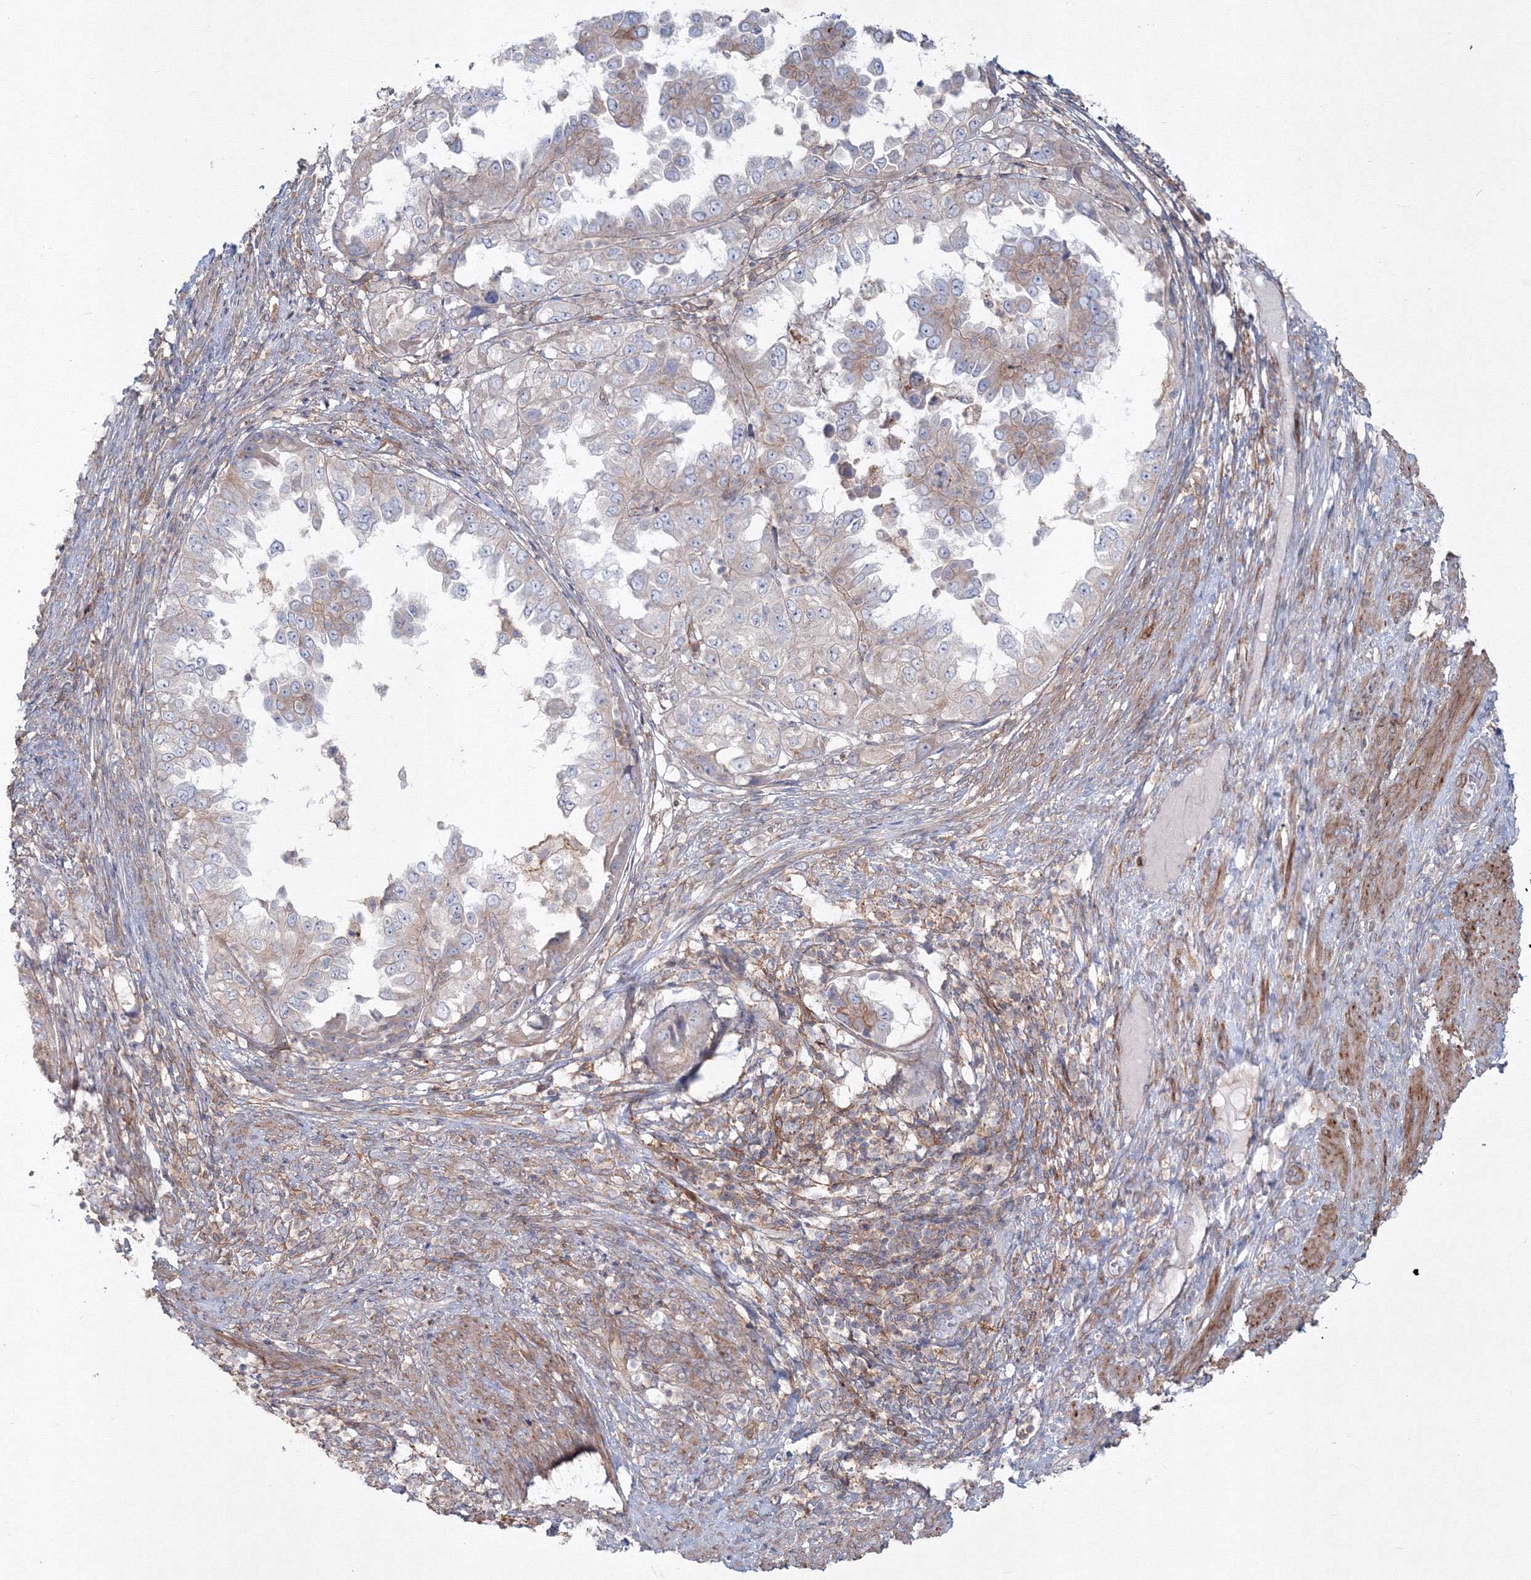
{"staining": {"intensity": "negative", "quantity": "none", "location": "none"}, "tissue": "endometrial cancer", "cell_type": "Tumor cells", "image_type": "cancer", "snomed": [{"axis": "morphology", "description": "Adenocarcinoma, NOS"}, {"axis": "topography", "description": "Endometrium"}], "caption": "The histopathology image shows no significant staining in tumor cells of endometrial adenocarcinoma.", "gene": "SH3PXD2A", "patient": {"sex": "female", "age": 85}}